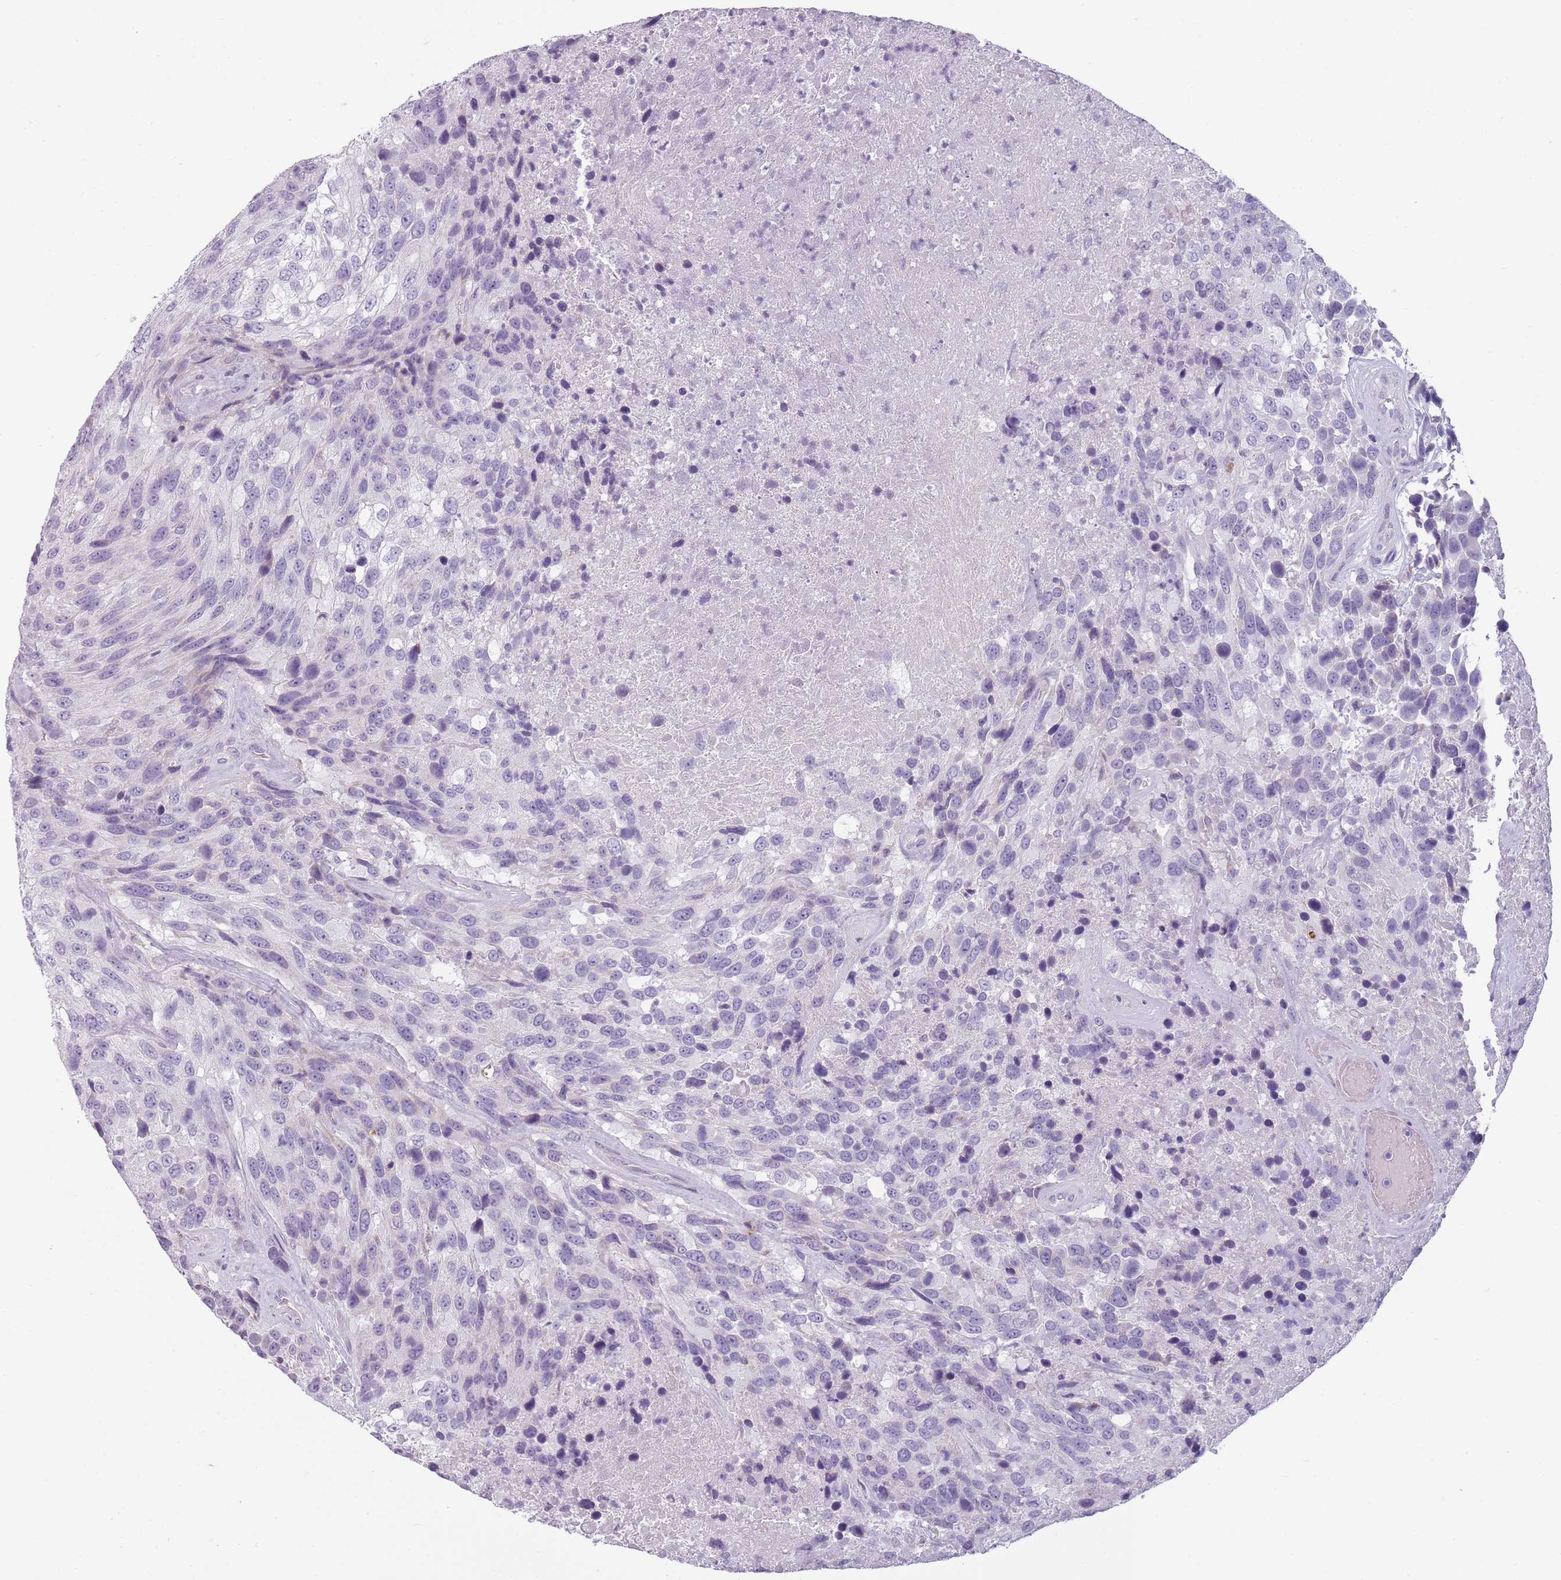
{"staining": {"intensity": "weak", "quantity": "<25%", "location": "cytoplasmic/membranous"}, "tissue": "urothelial cancer", "cell_type": "Tumor cells", "image_type": "cancer", "snomed": [{"axis": "morphology", "description": "Urothelial carcinoma, High grade"}, {"axis": "topography", "description": "Urinary bladder"}], "caption": "Immunohistochemistry (IHC) histopathology image of human urothelial cancer stained for a protein (brown), which displays no expression in tumor cells.", "gene": "MEGF8", "patient": {"sex": "female", "age": 70}}